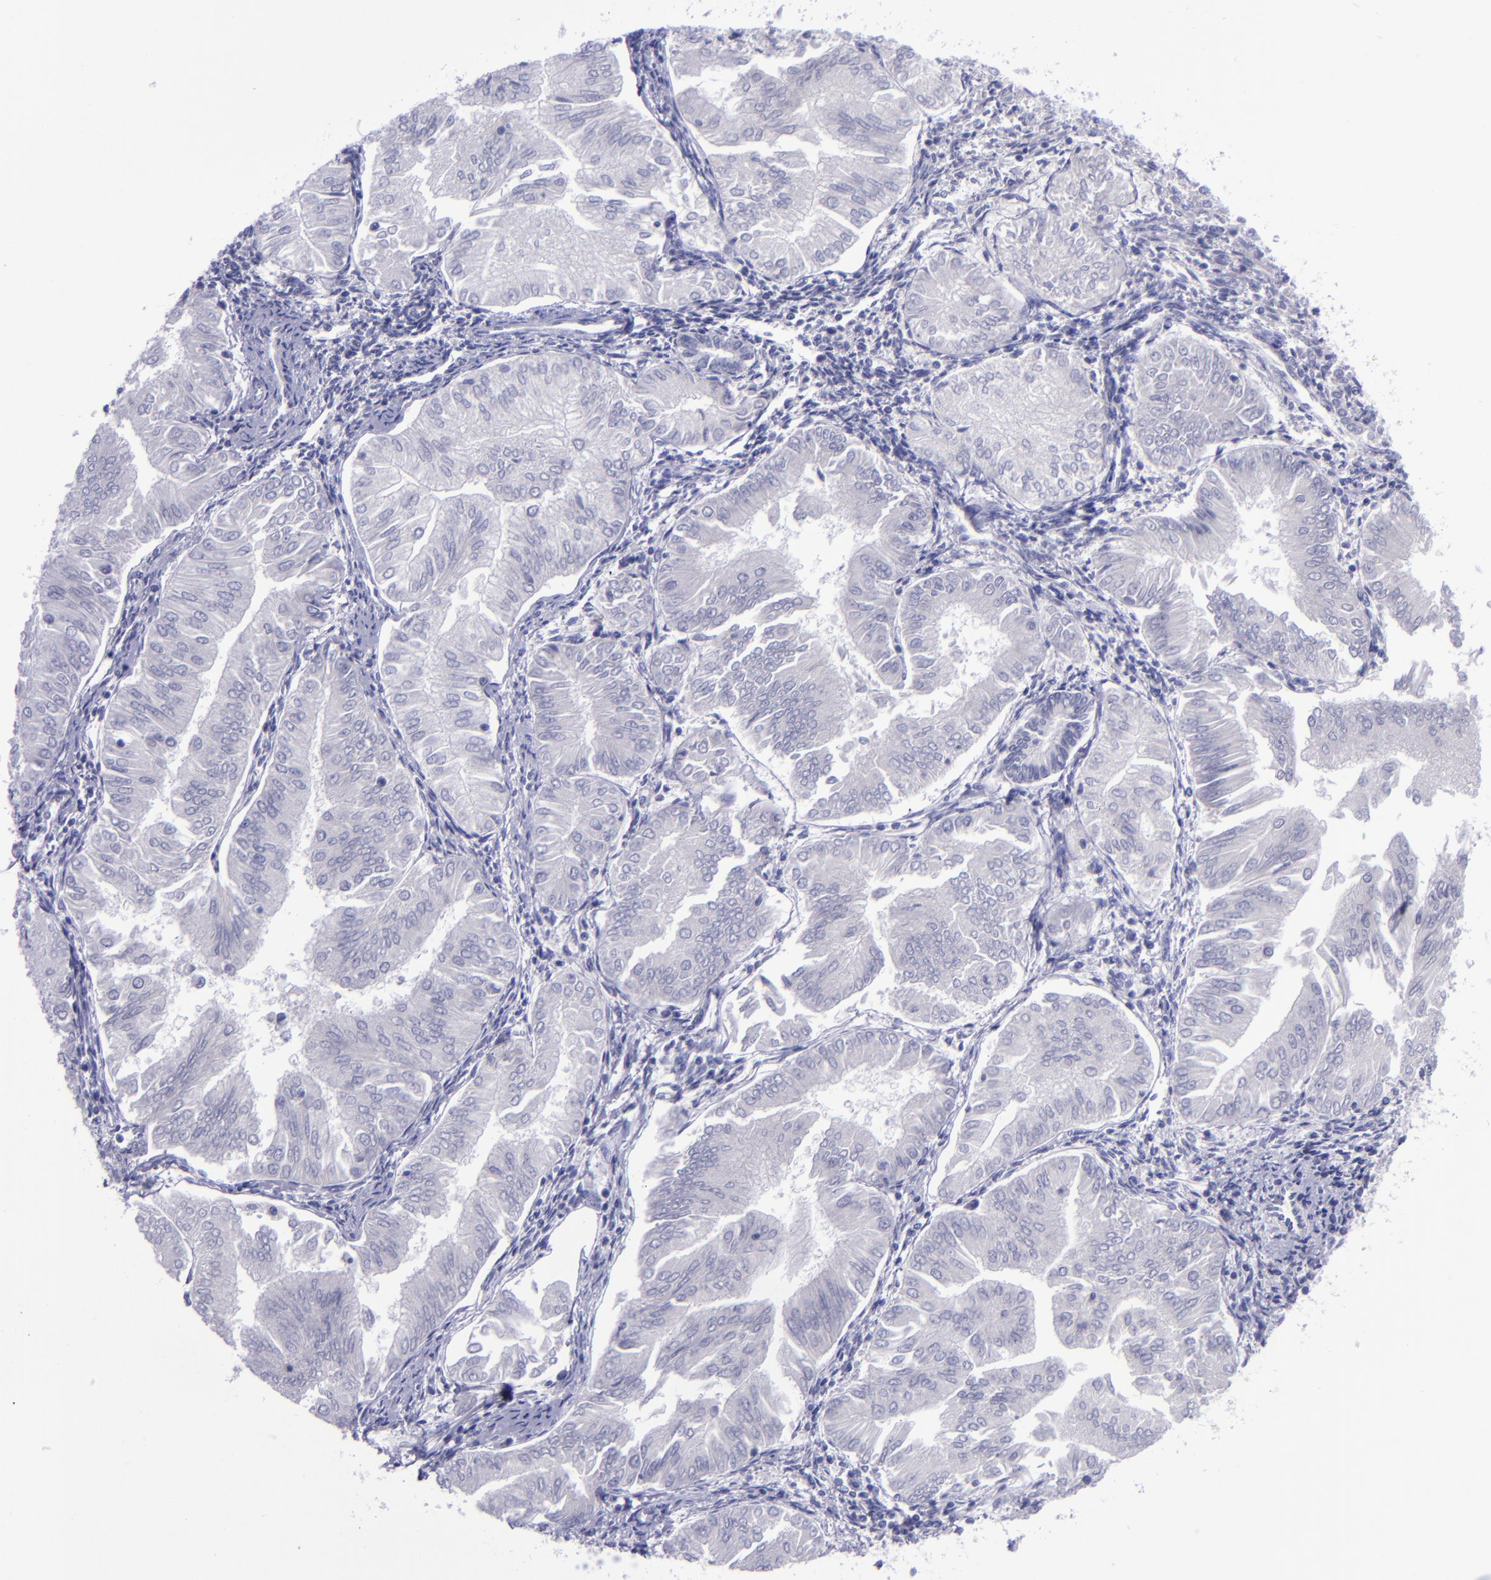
{"staining": {"intensity": "negative", "quantity": "none", "location": "none"}, "tissue": "endometrial cancer", "cell_type": "Tumor cells", "image_type": "cancer", "snomed": [{"axis": "morphology", "description": "Adenocarcinoma, NOS"}, {"axis": "topography", "description": "Endometrium"}], "caption": "An immunohistochemistry (IHC) photomicrograph of endometrial cancer (adenocarcinoma) is shown. There is no staining in tumor cells of endometrial cancer (adenocarcinoma). (DAB IHC, high magnification).", "gene": "POU2F2", "patient": {"sex": "female", "age": 53}}